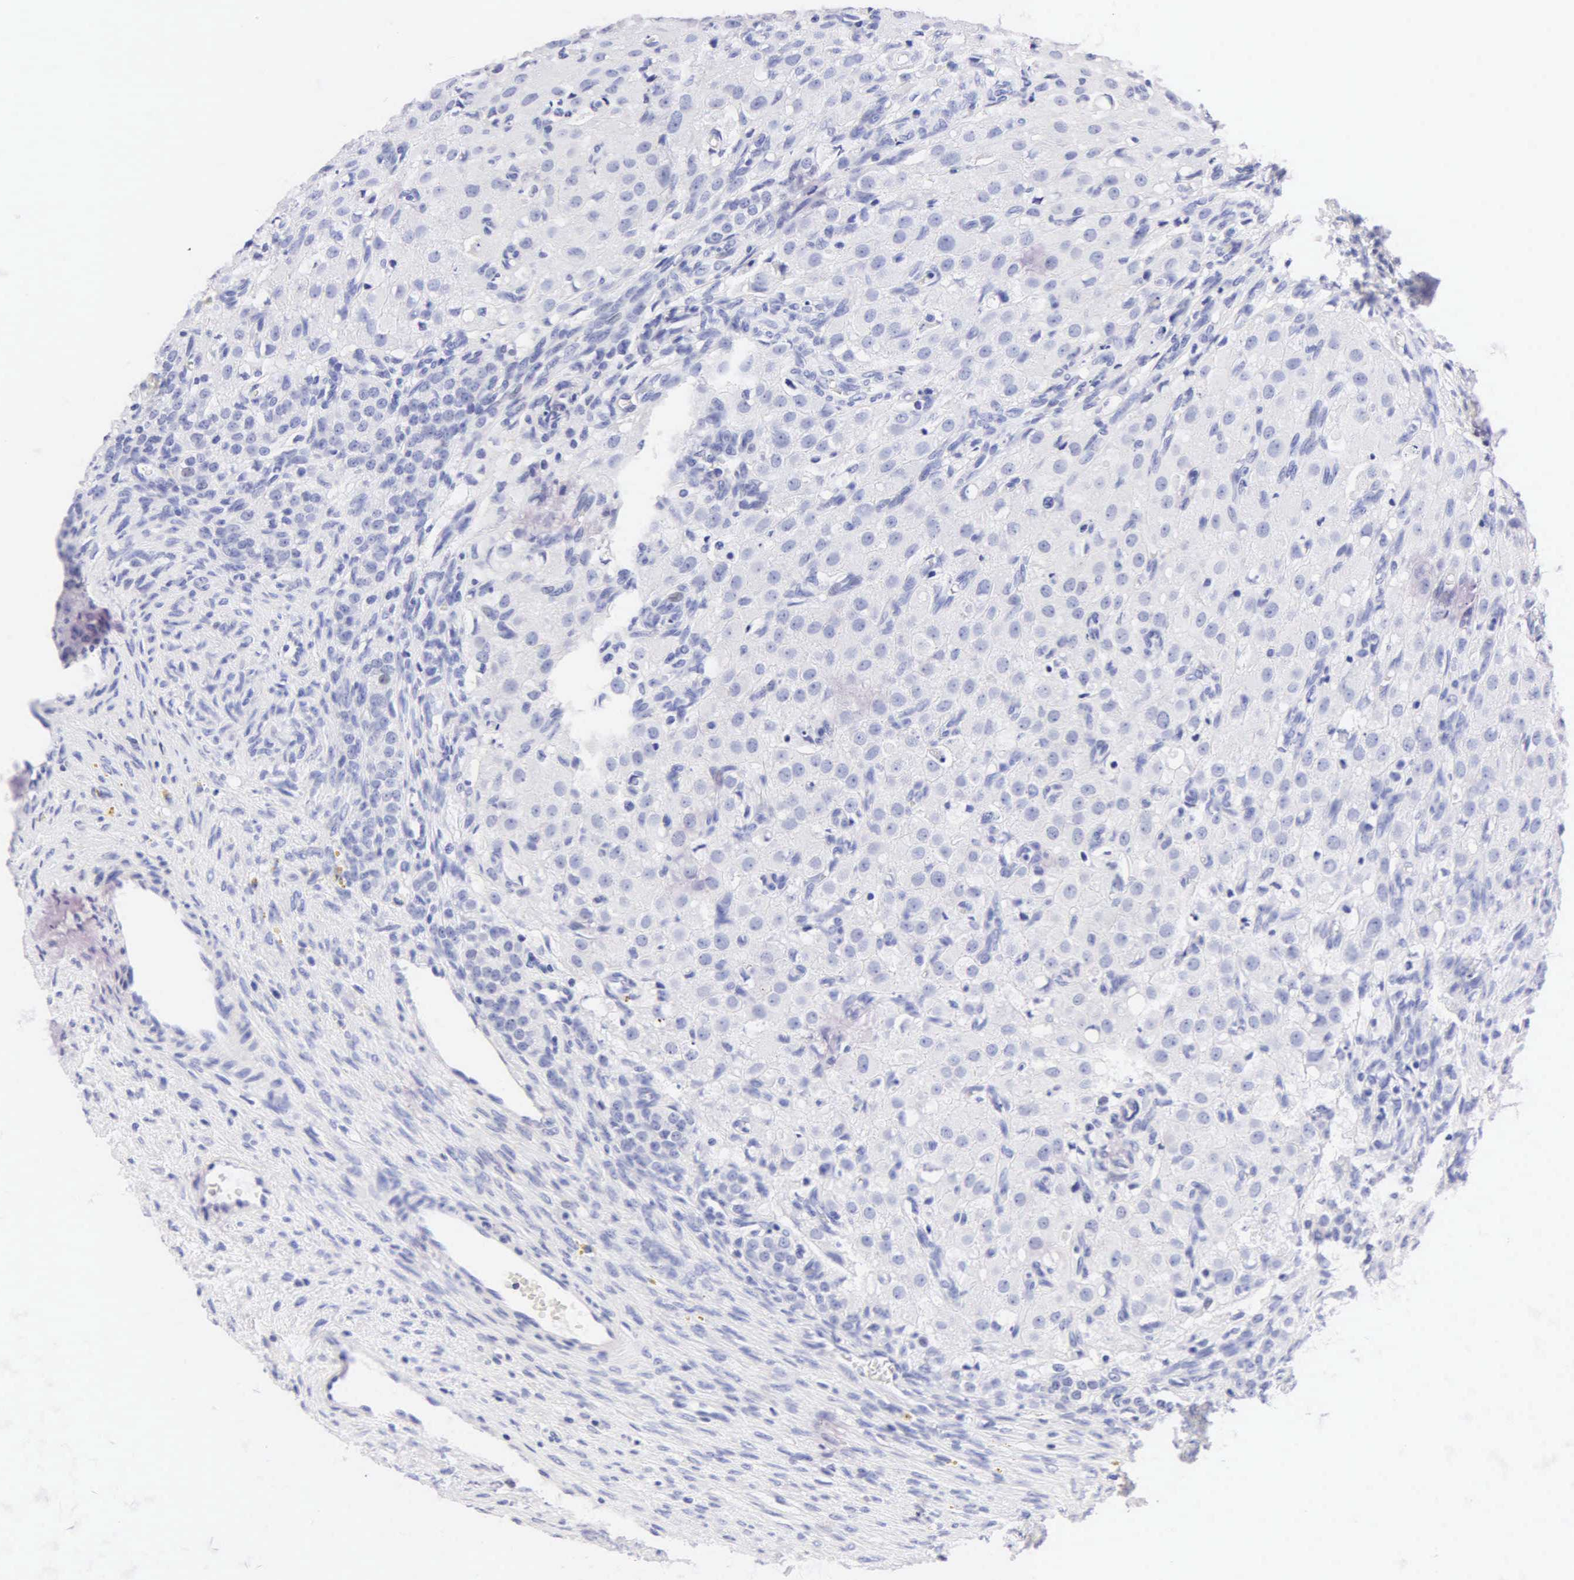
{"staining": {"intensity": "negative", "quantity": "none", "location": "none"}, "tissue": "ovary", "cell_type": "Follicle cells", "image_type": "normal", "snomed": [{"axis": "morphology", "description": "Normal tissue, NOS"}, {"axis": "topography", "description": "Ovary"}], "caption": "Protein analysis of unremarkable ovary displays no significant expression in follicle cells.", "gene": "NKX2", "patient": {"sex": "female", "age": 32}}